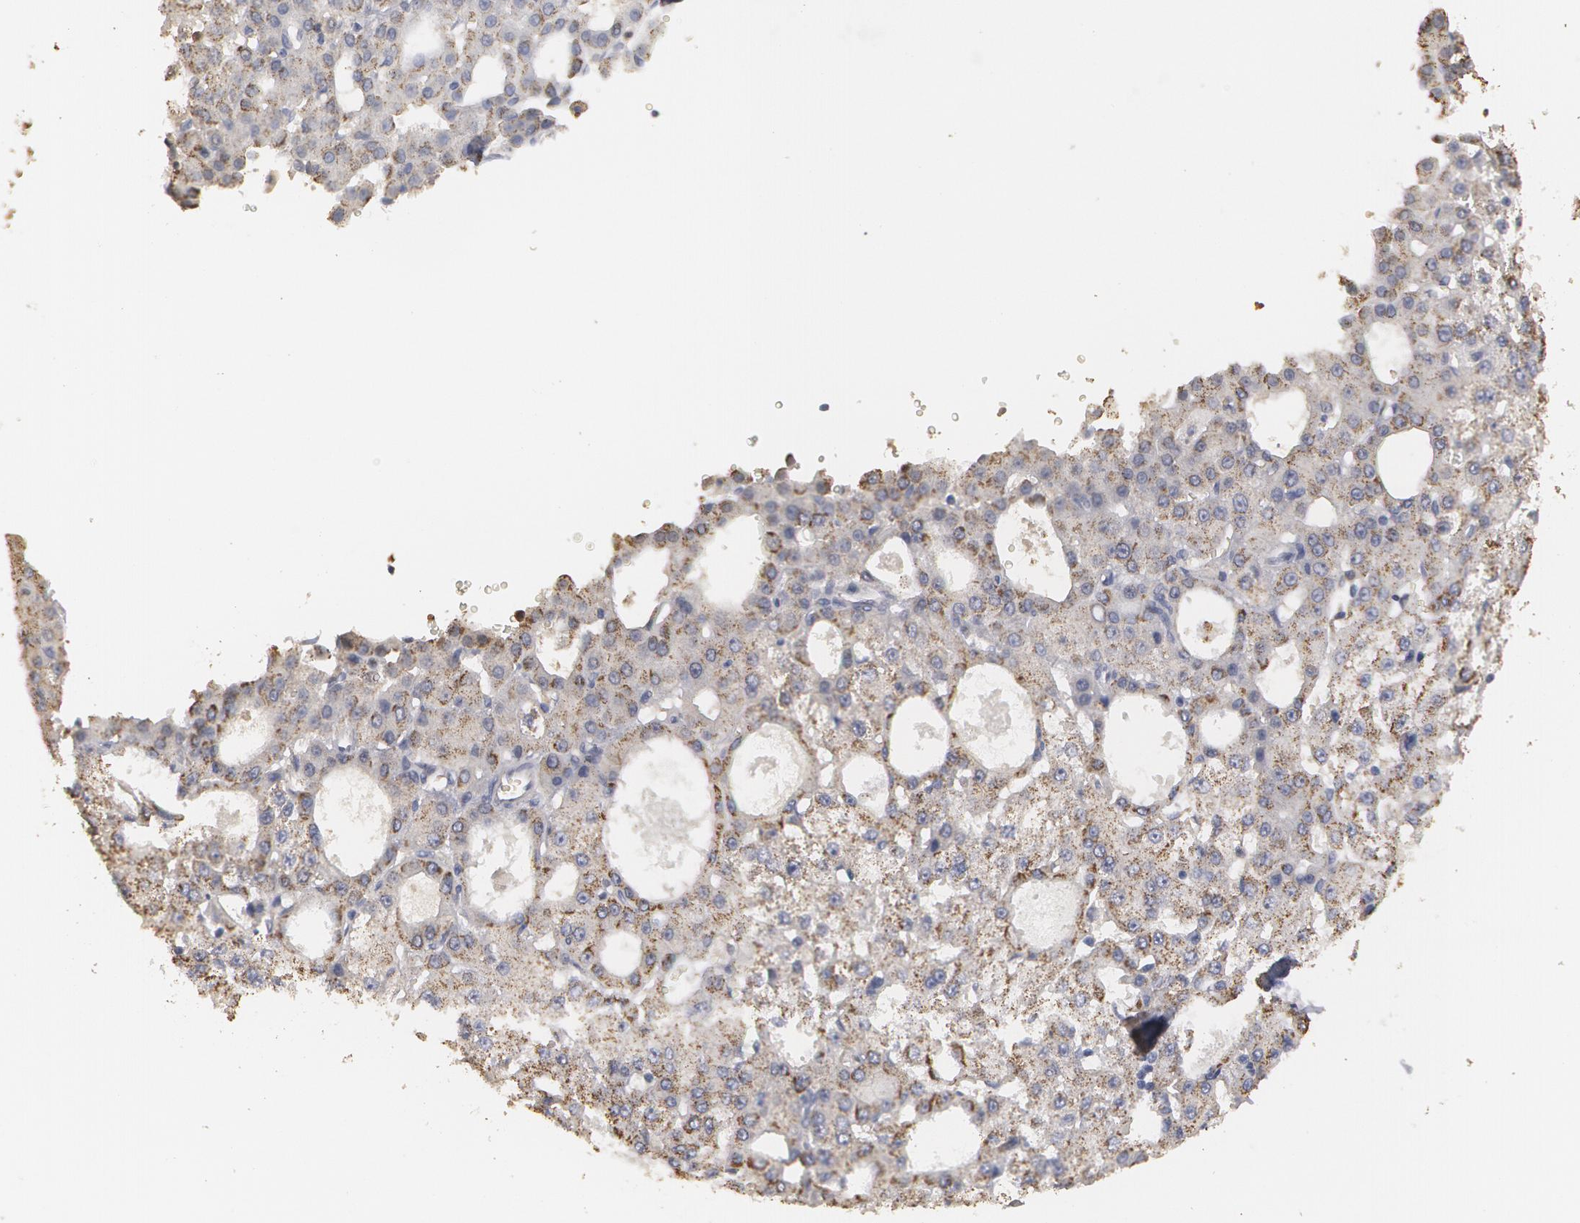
{"staining": {"intensity": "moderate", "quantity": "25%-75%", "location": "cytoplasmic/membranous"}, "tissue": "liver cancer", "cell_type": "Tumor cells", "image_type": "cancer", "snomed": [{"axis": "morphology", "description": "Carcinoma, Hepatocellular, NOS"}, {"axis": "topography", "description": "Liver"}], "caption": "A histopathology image of human liver hepatocellular carcinoma stained for a protein demonstrates moderate cytoplasmic/membranous brown staining in tumor cells.", "gene": "CAT", "patient": {"sex": "male", "age": 47}}